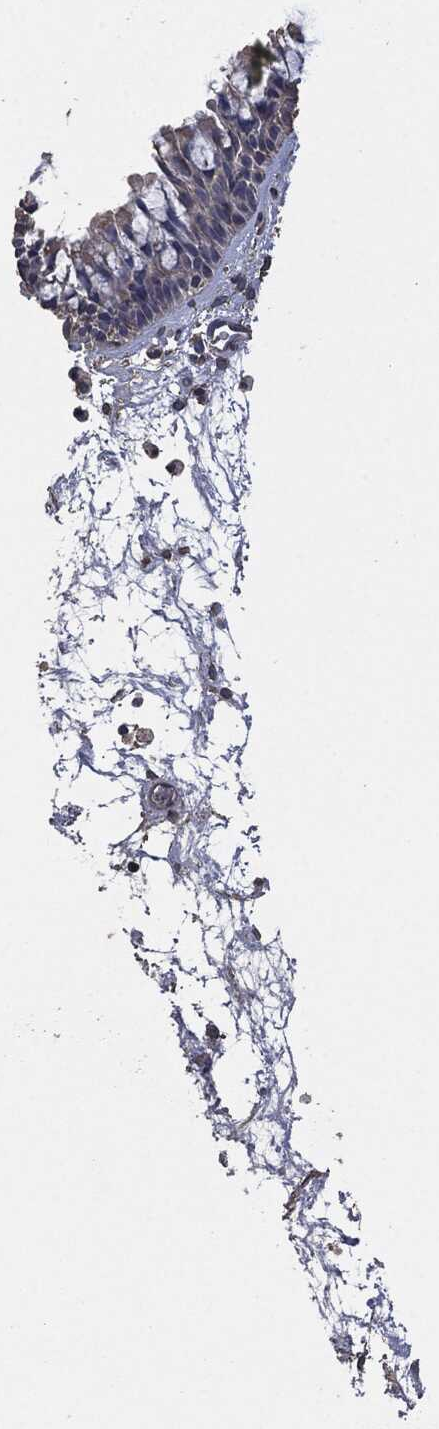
{"staining": {"intensity": "negative", "quantity": "none", "location": "none"}, "tissue": "nasopharynx", "cell_type": "Respiratory epithelial cells", "image_type": "normal", "snomed": [{"axis": "morphology", "description": "Normal tissue, NOS"}, {"axis": "topography", "description": "Nasopharynx"}], "caption": "A high-resolution image shows IHC staining of normal nasopharynx, which shows no significant staining in respiratory epithelial cells.", "gene": "MSLN", "patient": {"sex": "male", "age": 58}}